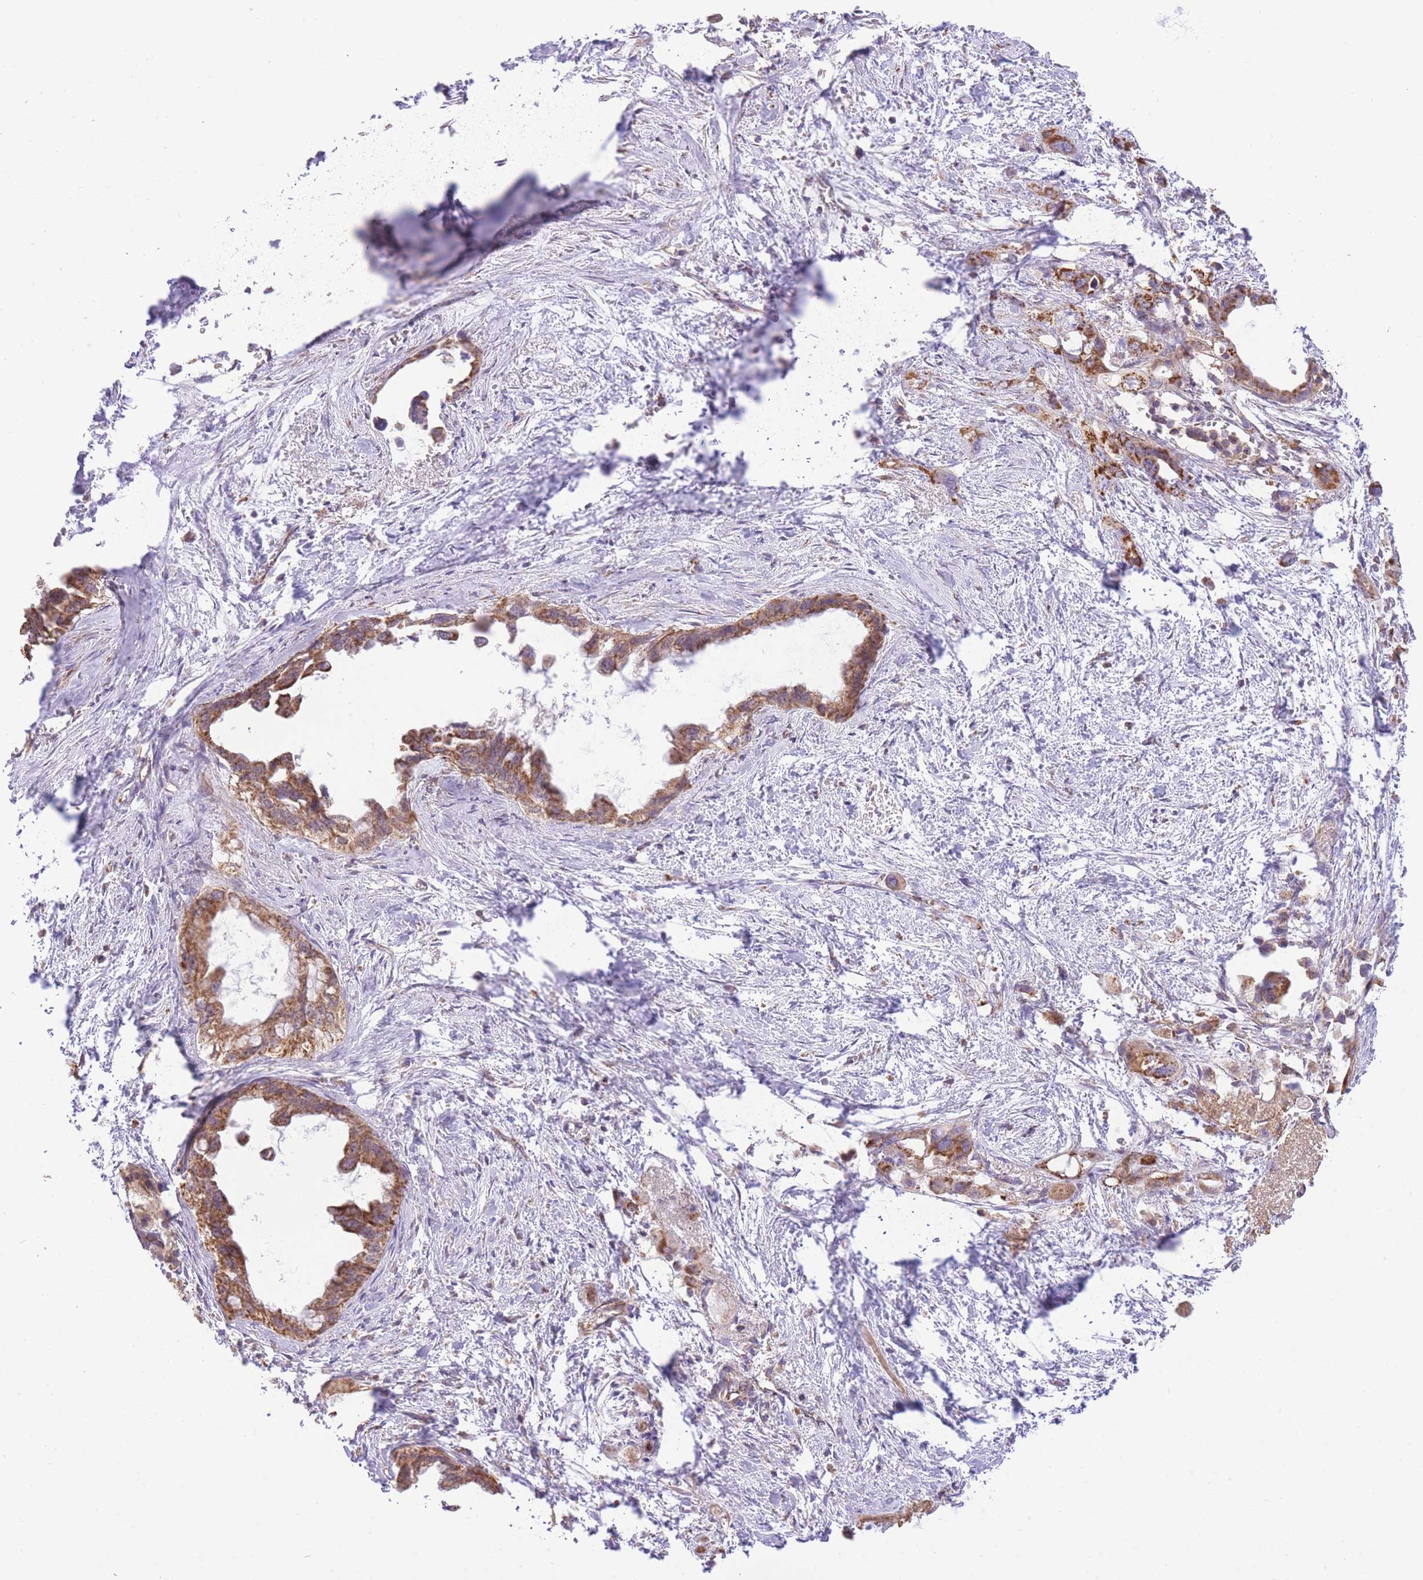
{"staining": {"intensity": "moderate", "quantity": ">75%", "location": "cytoplasmic/membranous"}, "tissue": "pancreatic cancer", "cell_type": "Tumor cells", "image_type": "cancer", "snomed": [{"axis": "morphology", "description": "Adenocarcinoma, NOS"}, {"axis": "topography", "description": "Pancreas"}], "caption": "The micrograph displays a brown stain indicating the presence of a protein in the cytoplasmic/membranous of tumor cells in adenocarcinoma (pancreatic). The staining was performed using DAB (3,3'-diaminobenzidine), with brown indicating positive protein expression. Nuclei are stained blue with hematoxylin.", "gene": "PREP", "patient": {"sex": "male", "age": 61}}